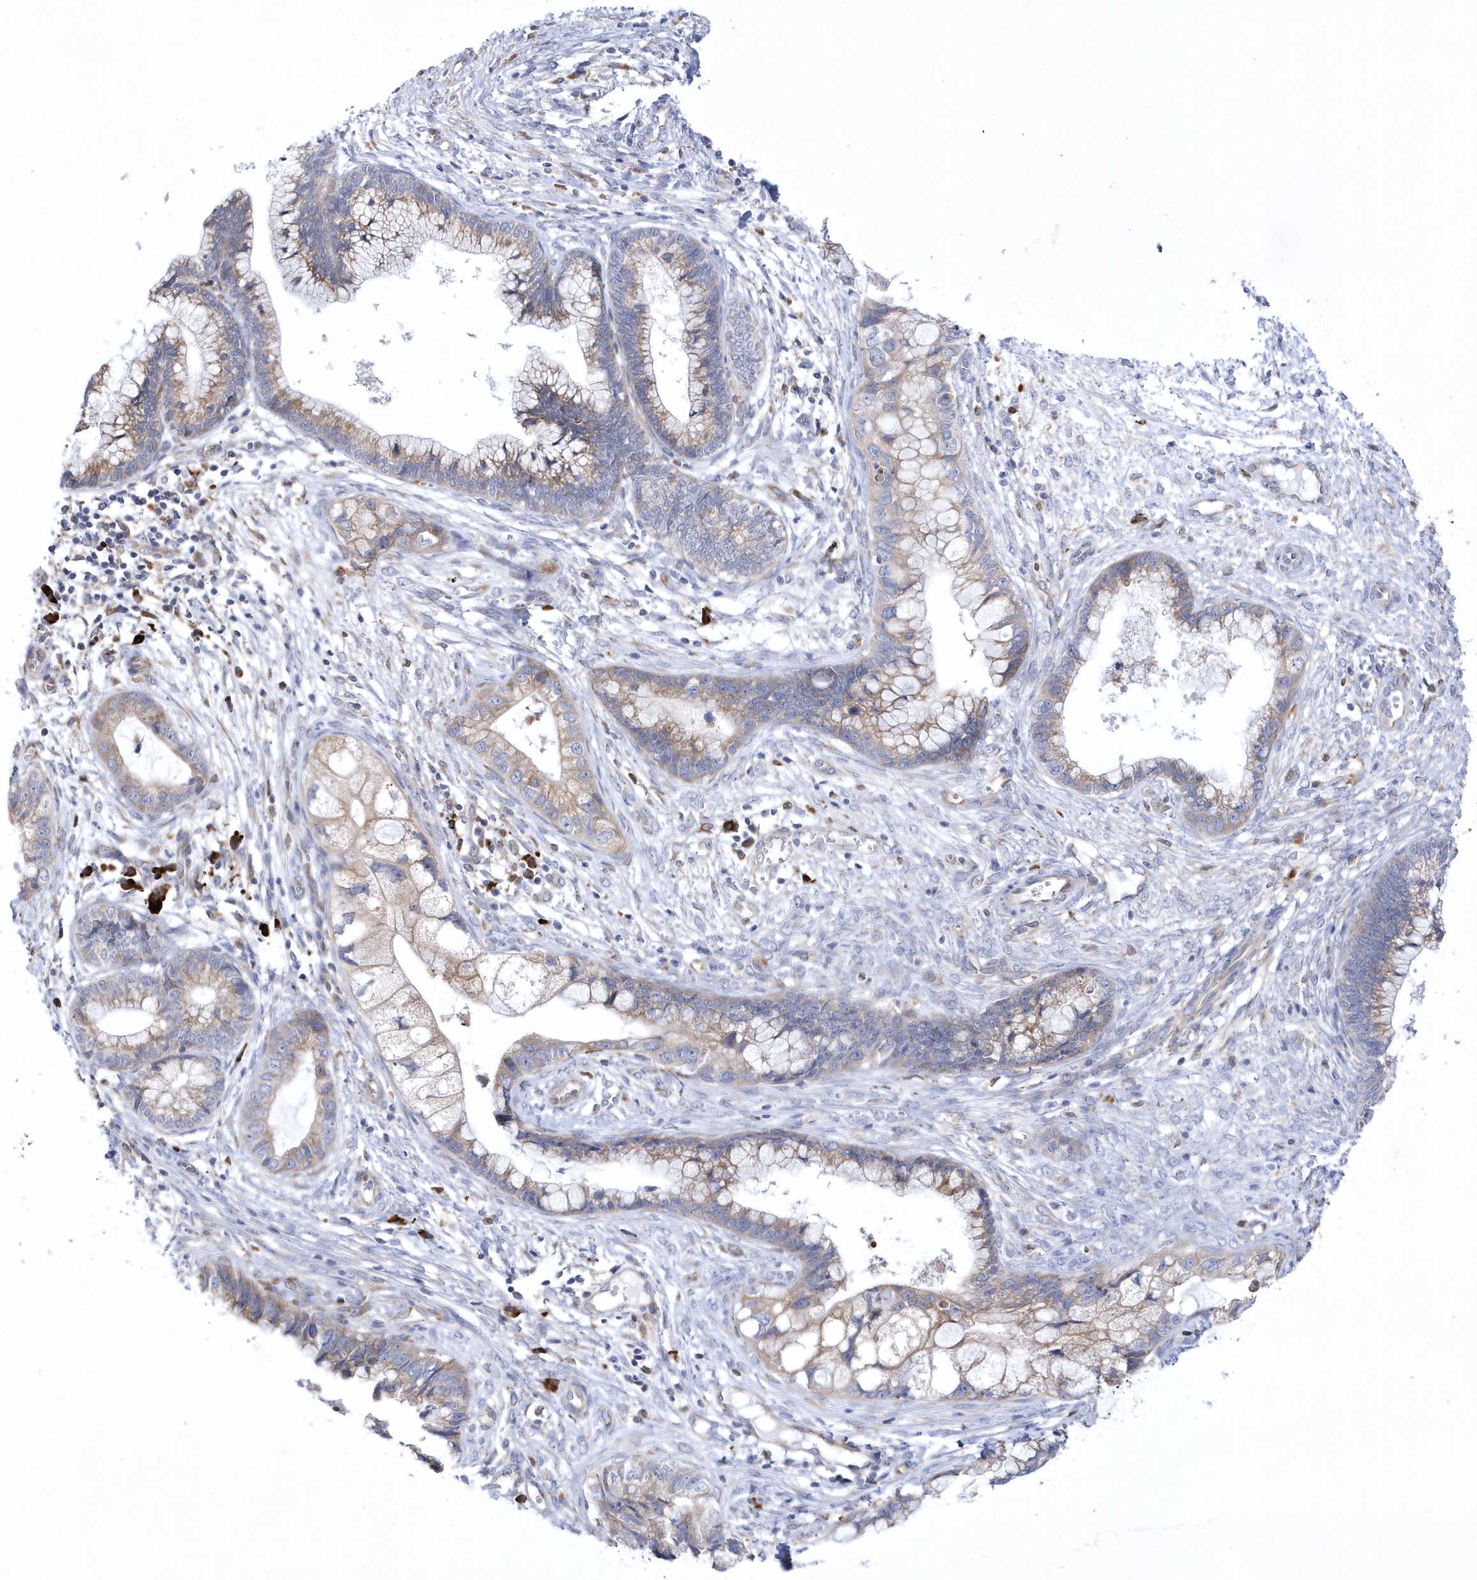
{"staining": {"intensity": "moderate", "quantity": "25%-75%", "location": "cytoplasmic/membranous"}, "tissue": "cervical cancer", "cell_type": "Tumor cells", "image_type": "cancer", "snomed": [{"axis": "morphology", "description": "Adenocarcinoma, NOS"}, {"axis": "topography", "description": "Cervix"}], "caption": "Tumor cells show medium levels of moderate cytoplasmic/membranous staining in about 25%-75% of cells in human cervical cancer (adenocarcinoma).", "gene": "MED31", "patient": {"sex": "female", "age": 44}}